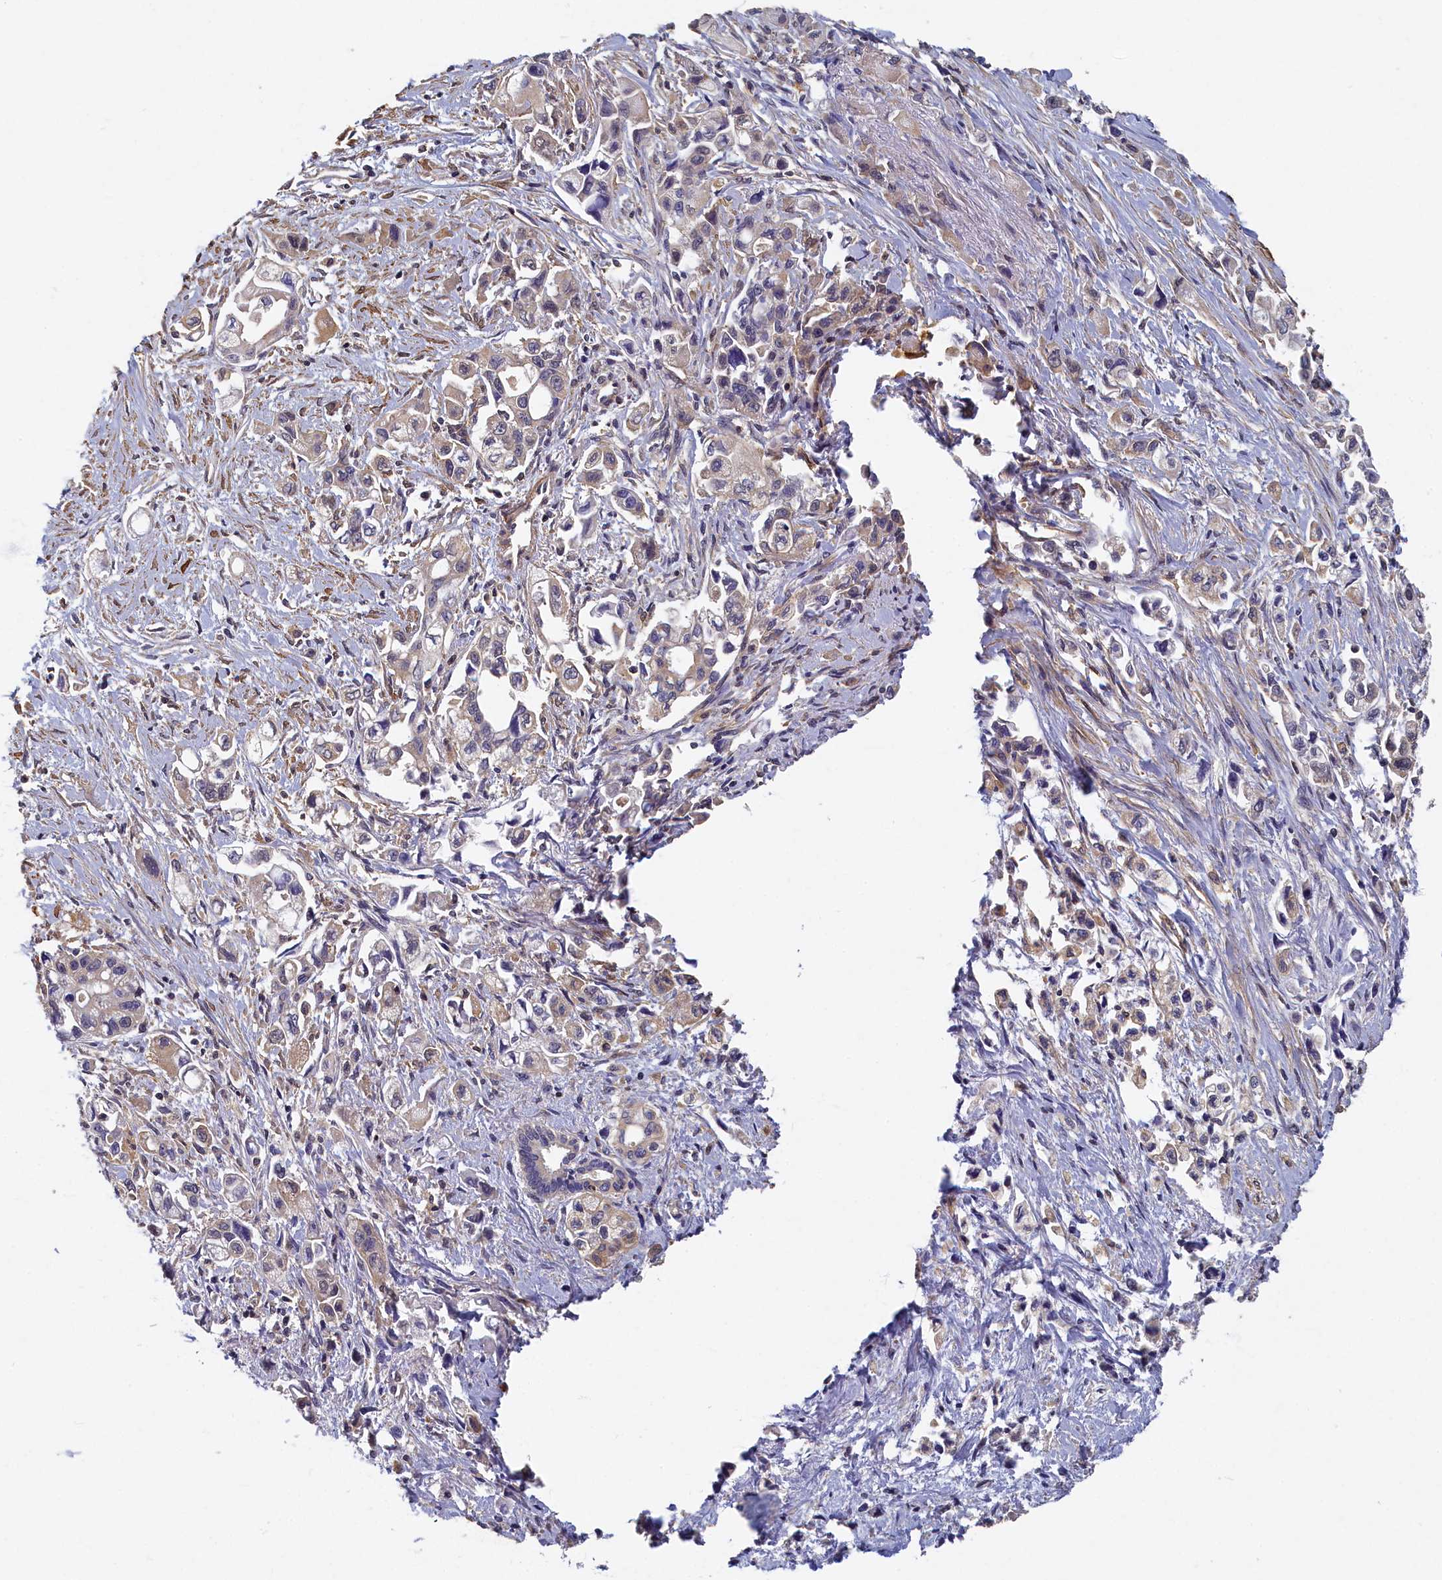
{"staining": {"intensity": "weak", "quantity": "<25%", "location": "cytoplasmic/membranous"}, "tissue": "pancreatic cancer", "cell_type": "Tumor cells", "image_type": "cancer", "snomed": [{"axis": "morphology", "description": "Adenocarcinoma, NOS"}, {"axis": "topography", "description": "Pancreas"}], "caption": "Adenocarcinoma (pancreatic) was stained to show a protein in brown. There is no significant positivity in tumor cells. The staining is performed using DAB brown chromogen with nuclei counter-stained in using hematoxylin.", "gene": "TBCB", "patient": {"sex": "female", "age": 66}}